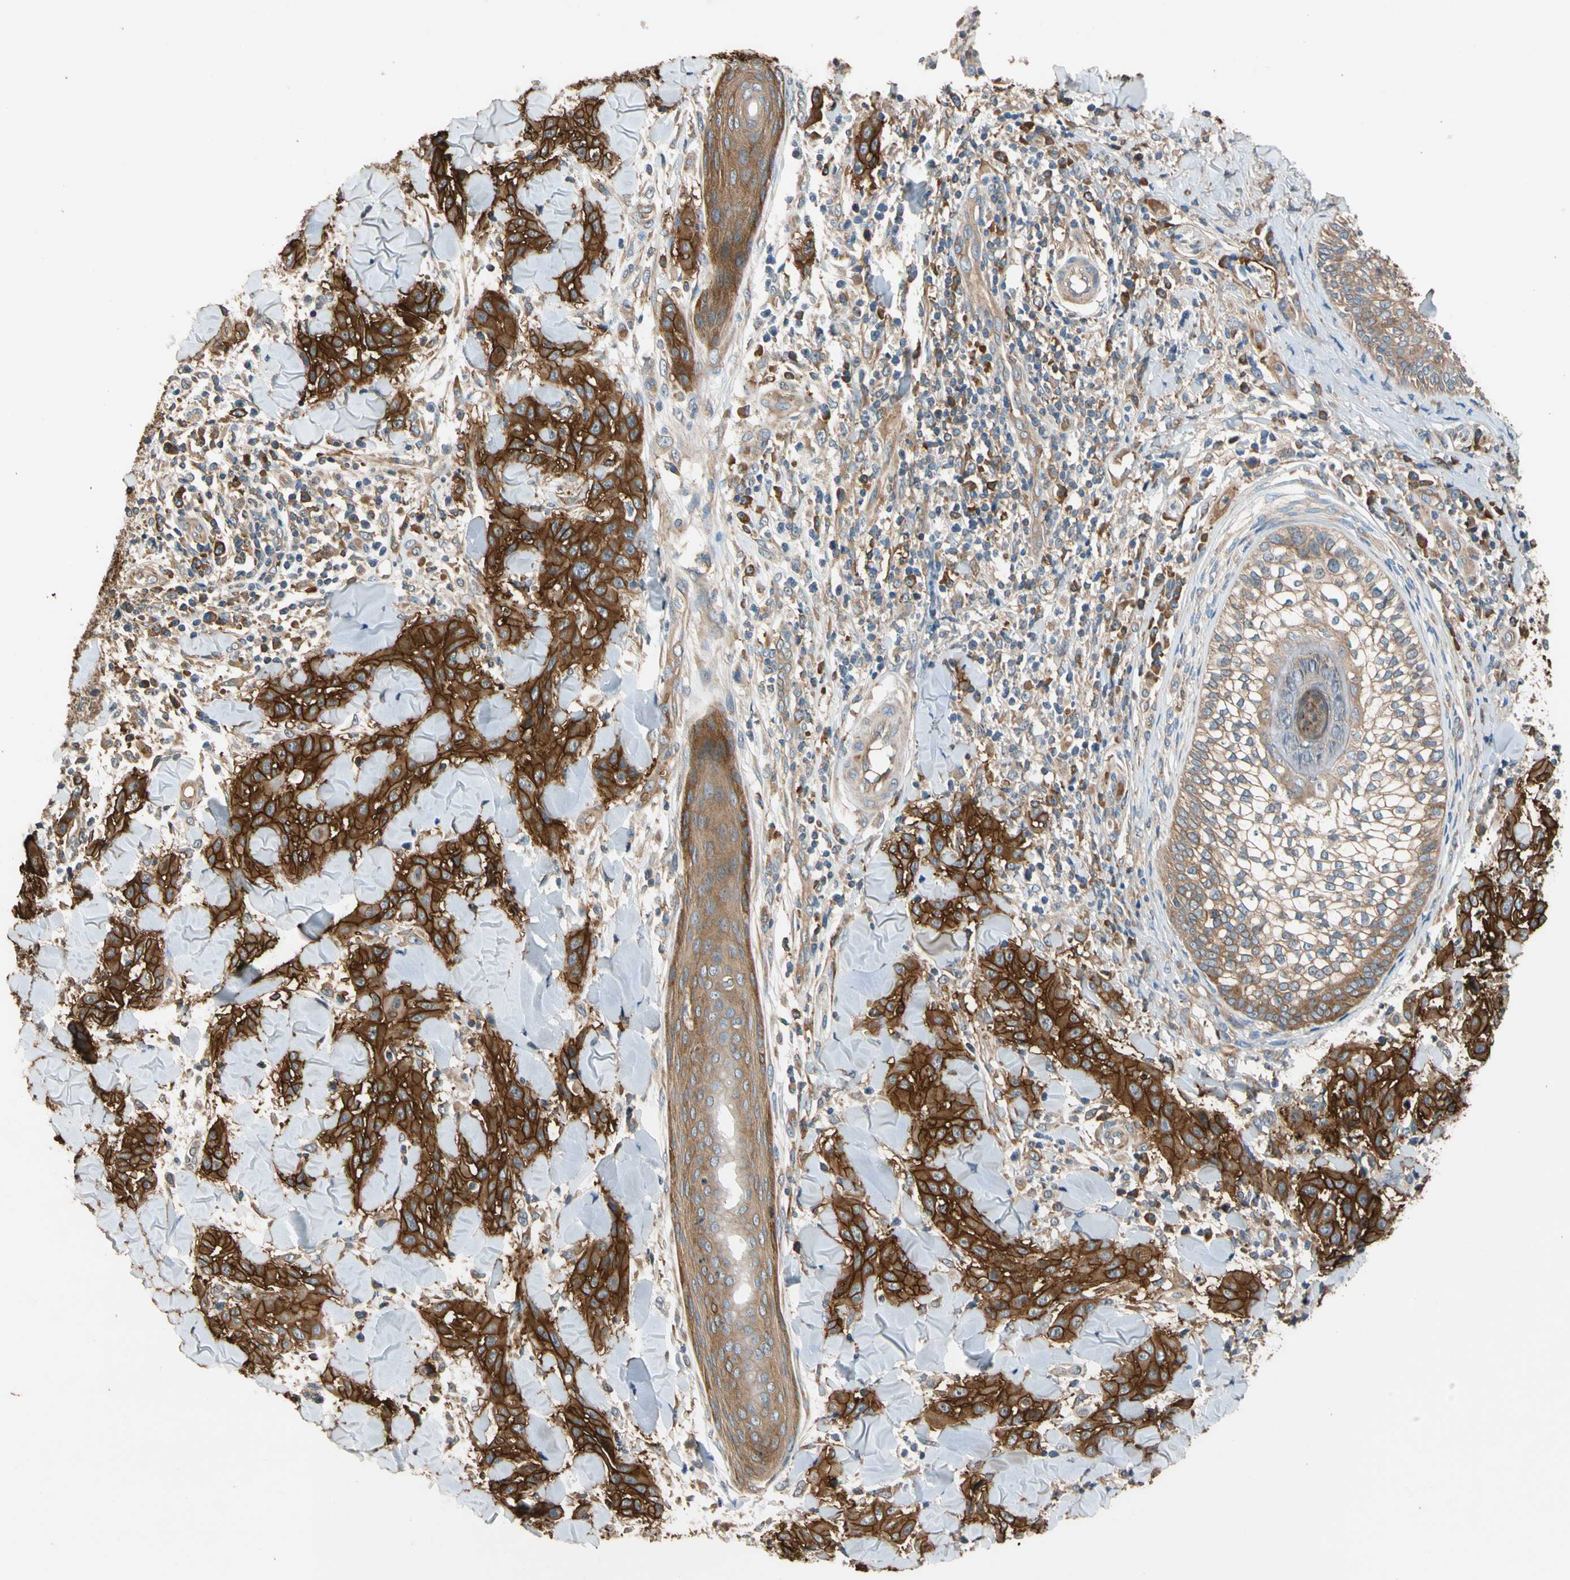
{"staining": {"intensity": "strong", "quantity": ">75%", "location": "cytoplasmic/membranous"}, "tissue": "skin cancer", "cell_type": "Tumor cells", "image_type": "cancer", "snomed": [{"axis": "morphology", "description": "Squamous cell carcinoma, NOS"}, {"axis": "topography", "description": "Skin"}], "caption": "High-magnification brightfield microscopy of squamous cell carcinoma (skin) stained with DAB (3,3'-diaminobenzidine) (brown) and counterstained with hematoxylin (blue). tumor cells exhibit strong cytoplasmic/membranous expression is seen in about>75% of cells.", "gene": "RIOK2", "patient": {"sex": "male", "age": 24}}